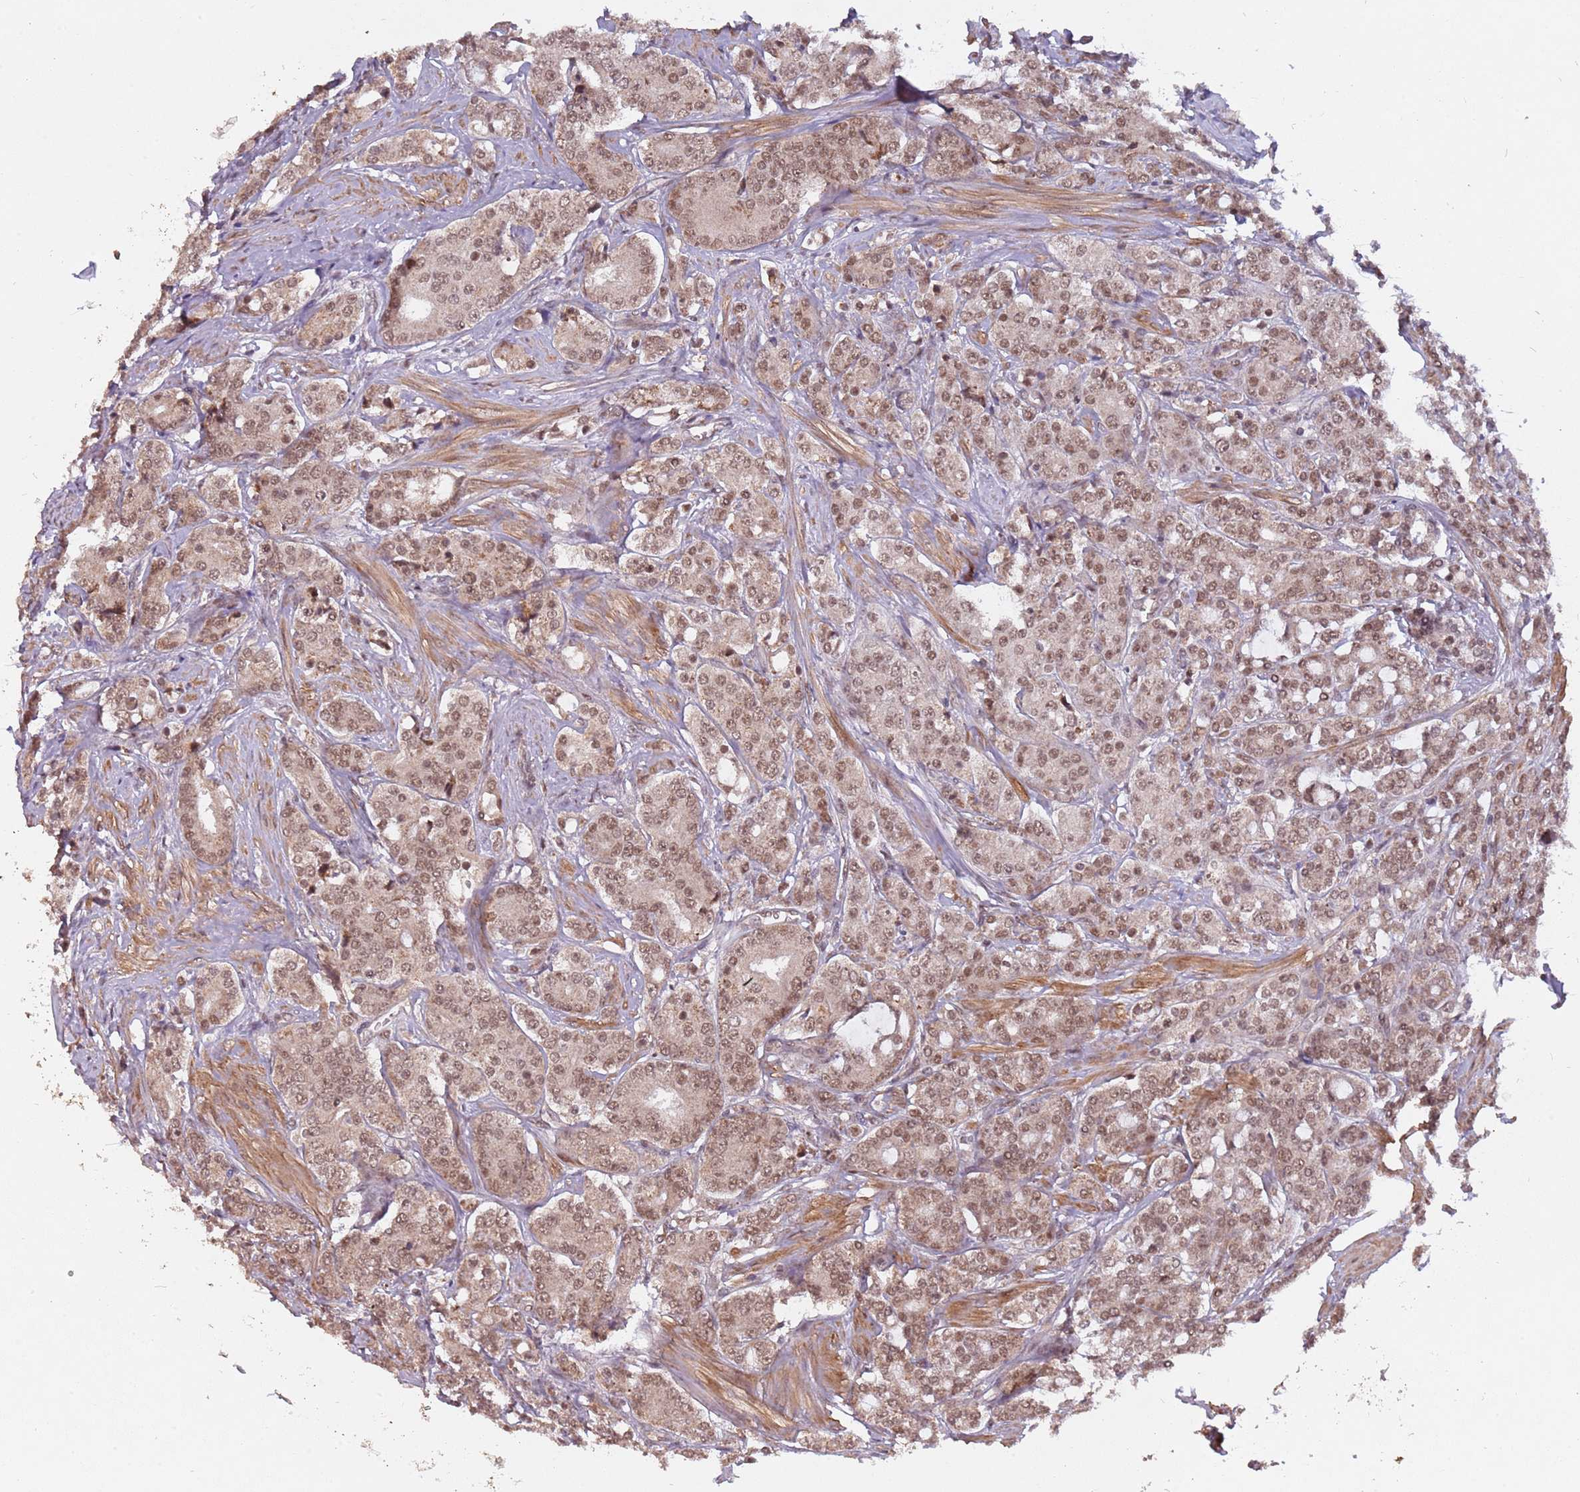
{"staining": {"intensity": "moderate", "quantity": ">75%", "location": "cytoplasmic/membranous,nuclear"}, "tissue": "prostate cancer", "cell_type": "Tumor cells", "image_type": "cancer", "snomed": [{"axis": "morphology", "description": "Adenocarcinoma, High grade"}, {"axis": "topography", "description": "Prostate"}], "caption": "Protein expression analysis of human prostate cancer reveals moderate cytoplasmic/membranous and nuclear expression in approximately >75% of tumor cells. (brown staining indicates protein expression, while blue staining denotes nuclei).", "gene": "SUDS3", "patient": {"sex": "male", "age": 62}}